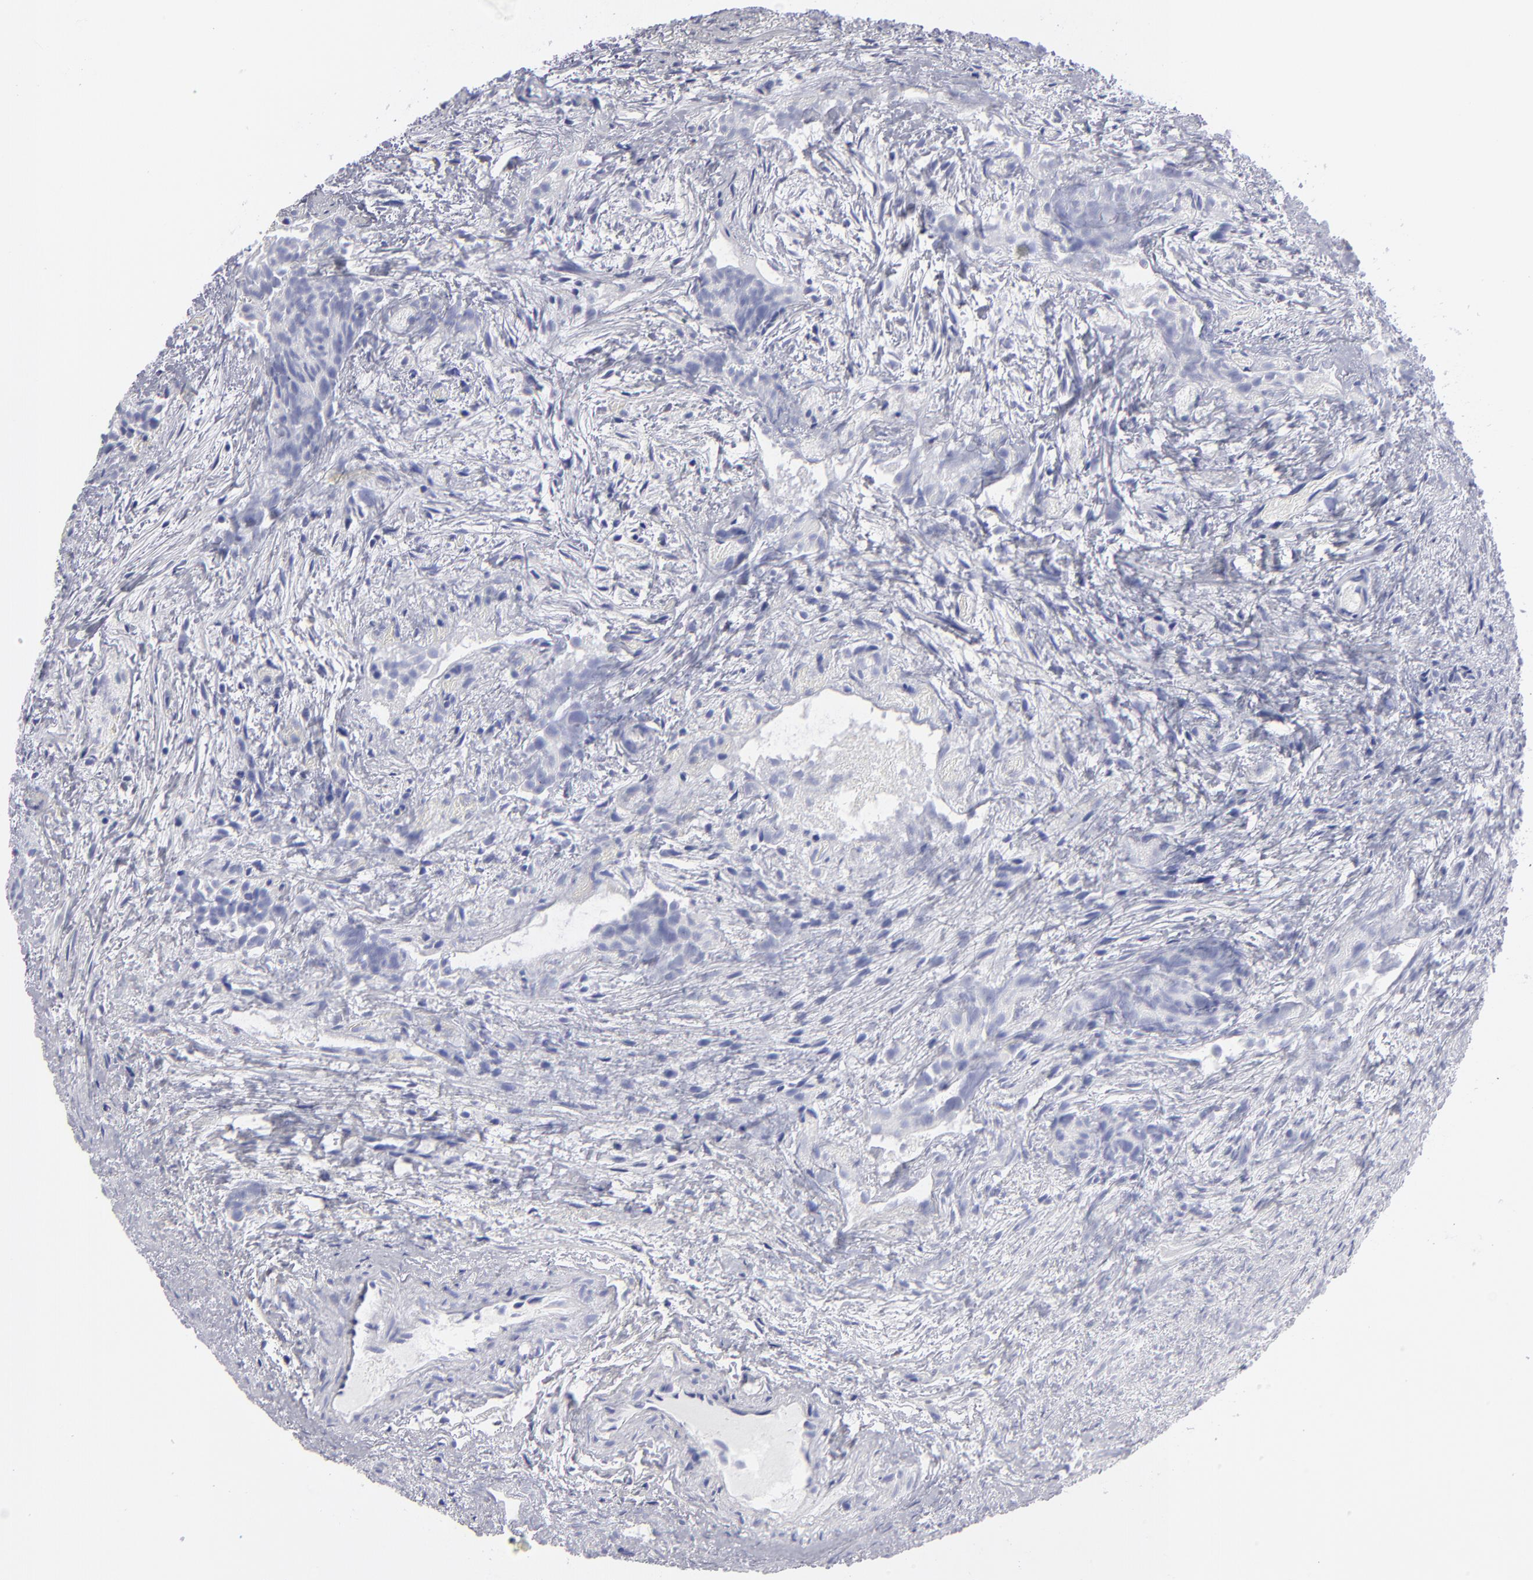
{"staining": {"intensity": "negative", "quantity": "none", "location": "none"}, "tissue": "urothelial cancer", "cell_type": "Tumor cells", "image_type": "cancer", "snomed": [{"axis": "morphology", "description": "Urothelial carcinoma, High grade"}, {"axis": "topography", "description": "Urinary bladder"}], "caption": "Tumor cells show no significant protein expression in high-grade urothelial carcinoma.", "gene": "CALR", "patient": {"sex": "female", "age": 78}}